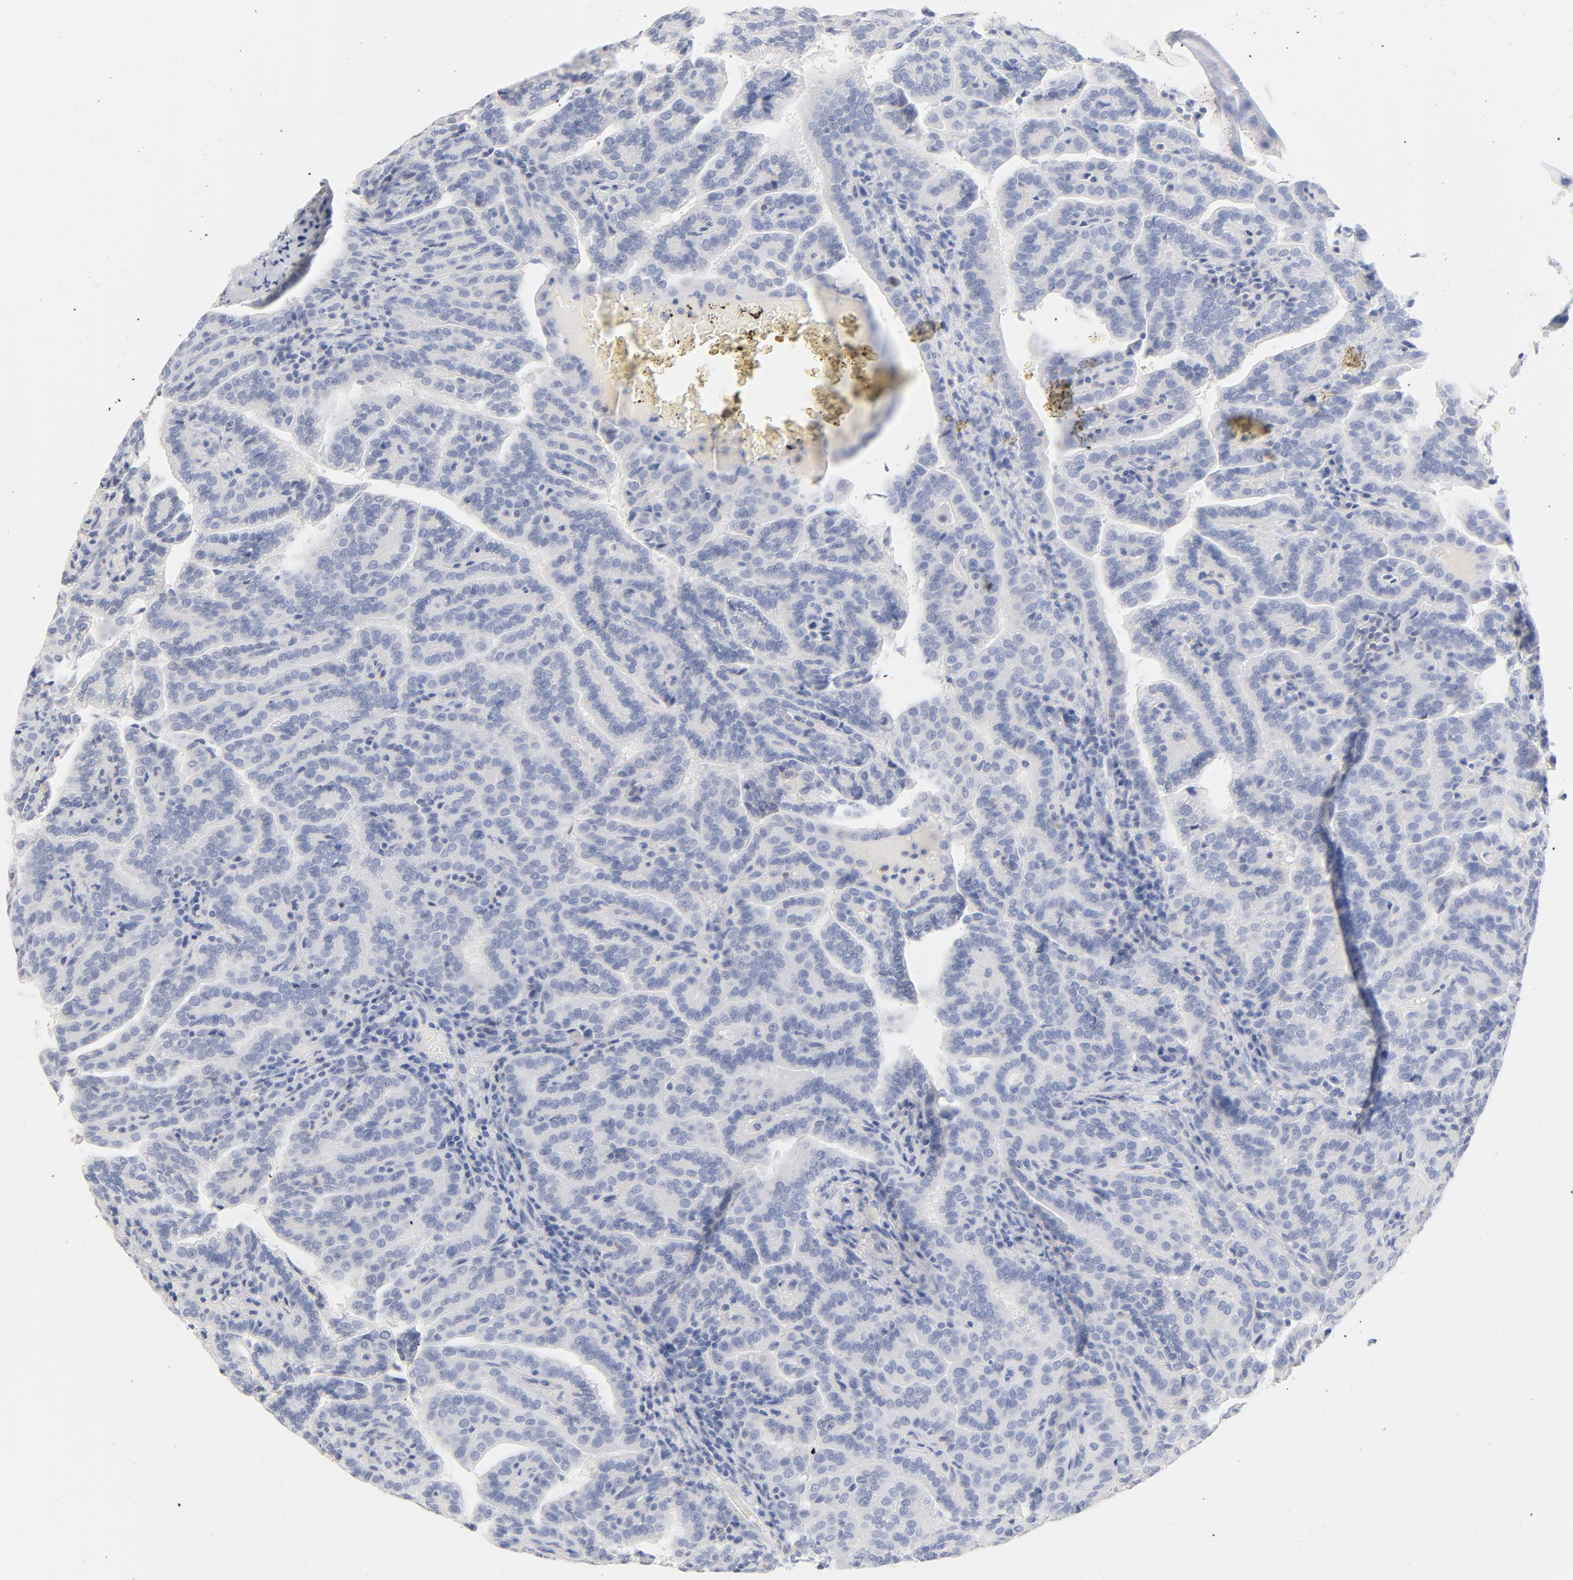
{"staining": {"intensity": "negative", "quantity": "none", "location": "none"}, "tissue": "renal cancer", "cell_type": "Tumor cells", "image_type": "cancer", "snomed": [{"axis": "morphology", "description": "Adenocarcinoma, NOS"}, {"axis": "topography", "description": "Kidney"}], "caption": "Histopathology image shows no significant protein staining in tumor cells of renal cancer.", "gene": "HOMER1", "patient": {"sex": "male", "age": 61}}